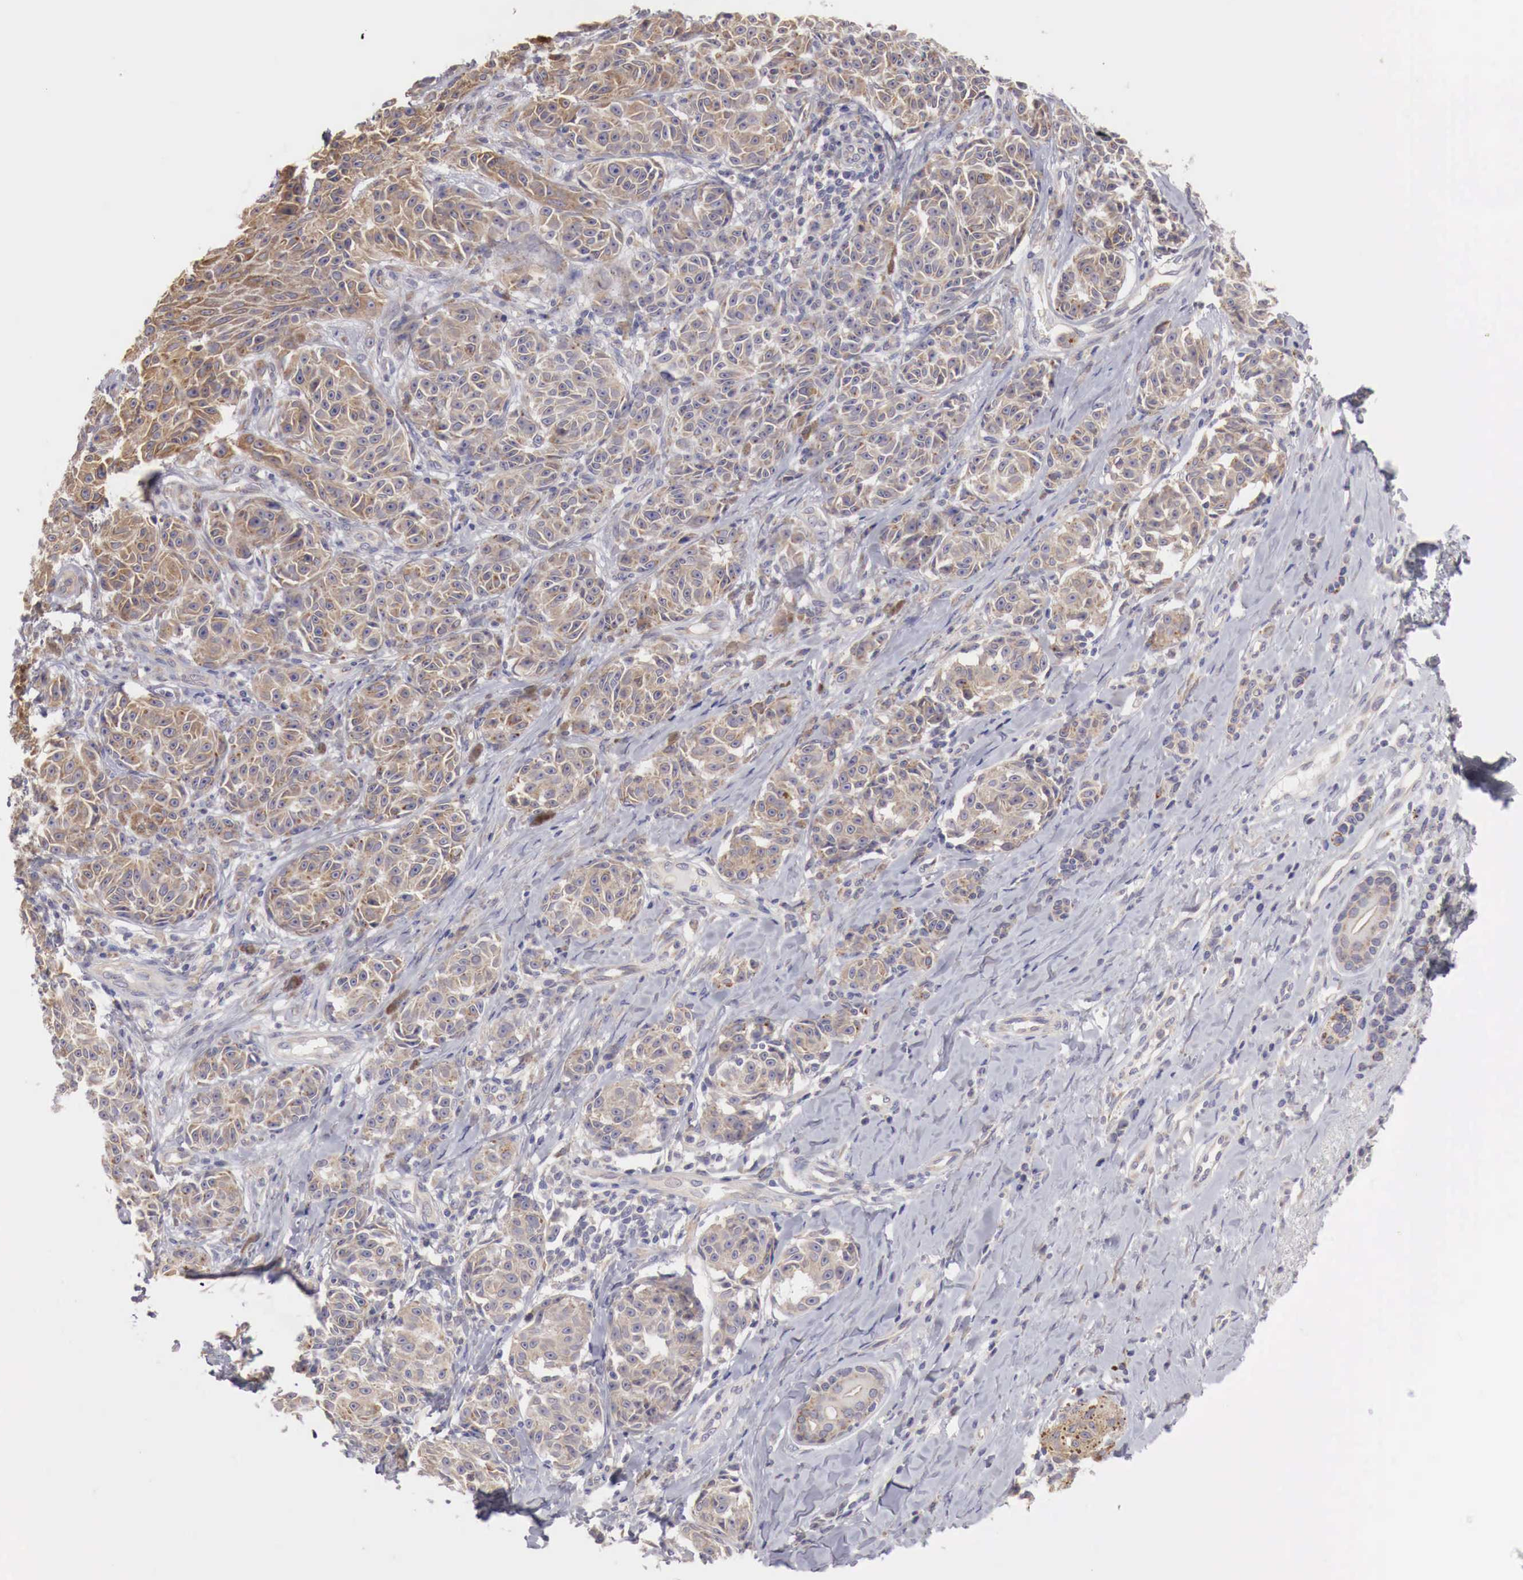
{"staining": {"intensity": "moderate", "quantity": ">75%", "location": "cytoplasmic/membranous"}, "tissue": "melanoma", "cell_type": "Tumor cells", "image_type": "cancer", "snomed": [{"axis": "morphology", "description": "Malignant melanoma, NOS"}, {"axis": "topography", "description": "Skin"}], "caption": "Immunohistochemical staining of human melanoma displays moderate cytoplasmic/membranous protein positivity in about >75% of tumor cells. (DAB (3,3'-diaminobenzidine) = brown stain, brightfield microscopy at high magnification).", "gene": "NSDHL", "patient": {"sex": "male", "age": 49}}